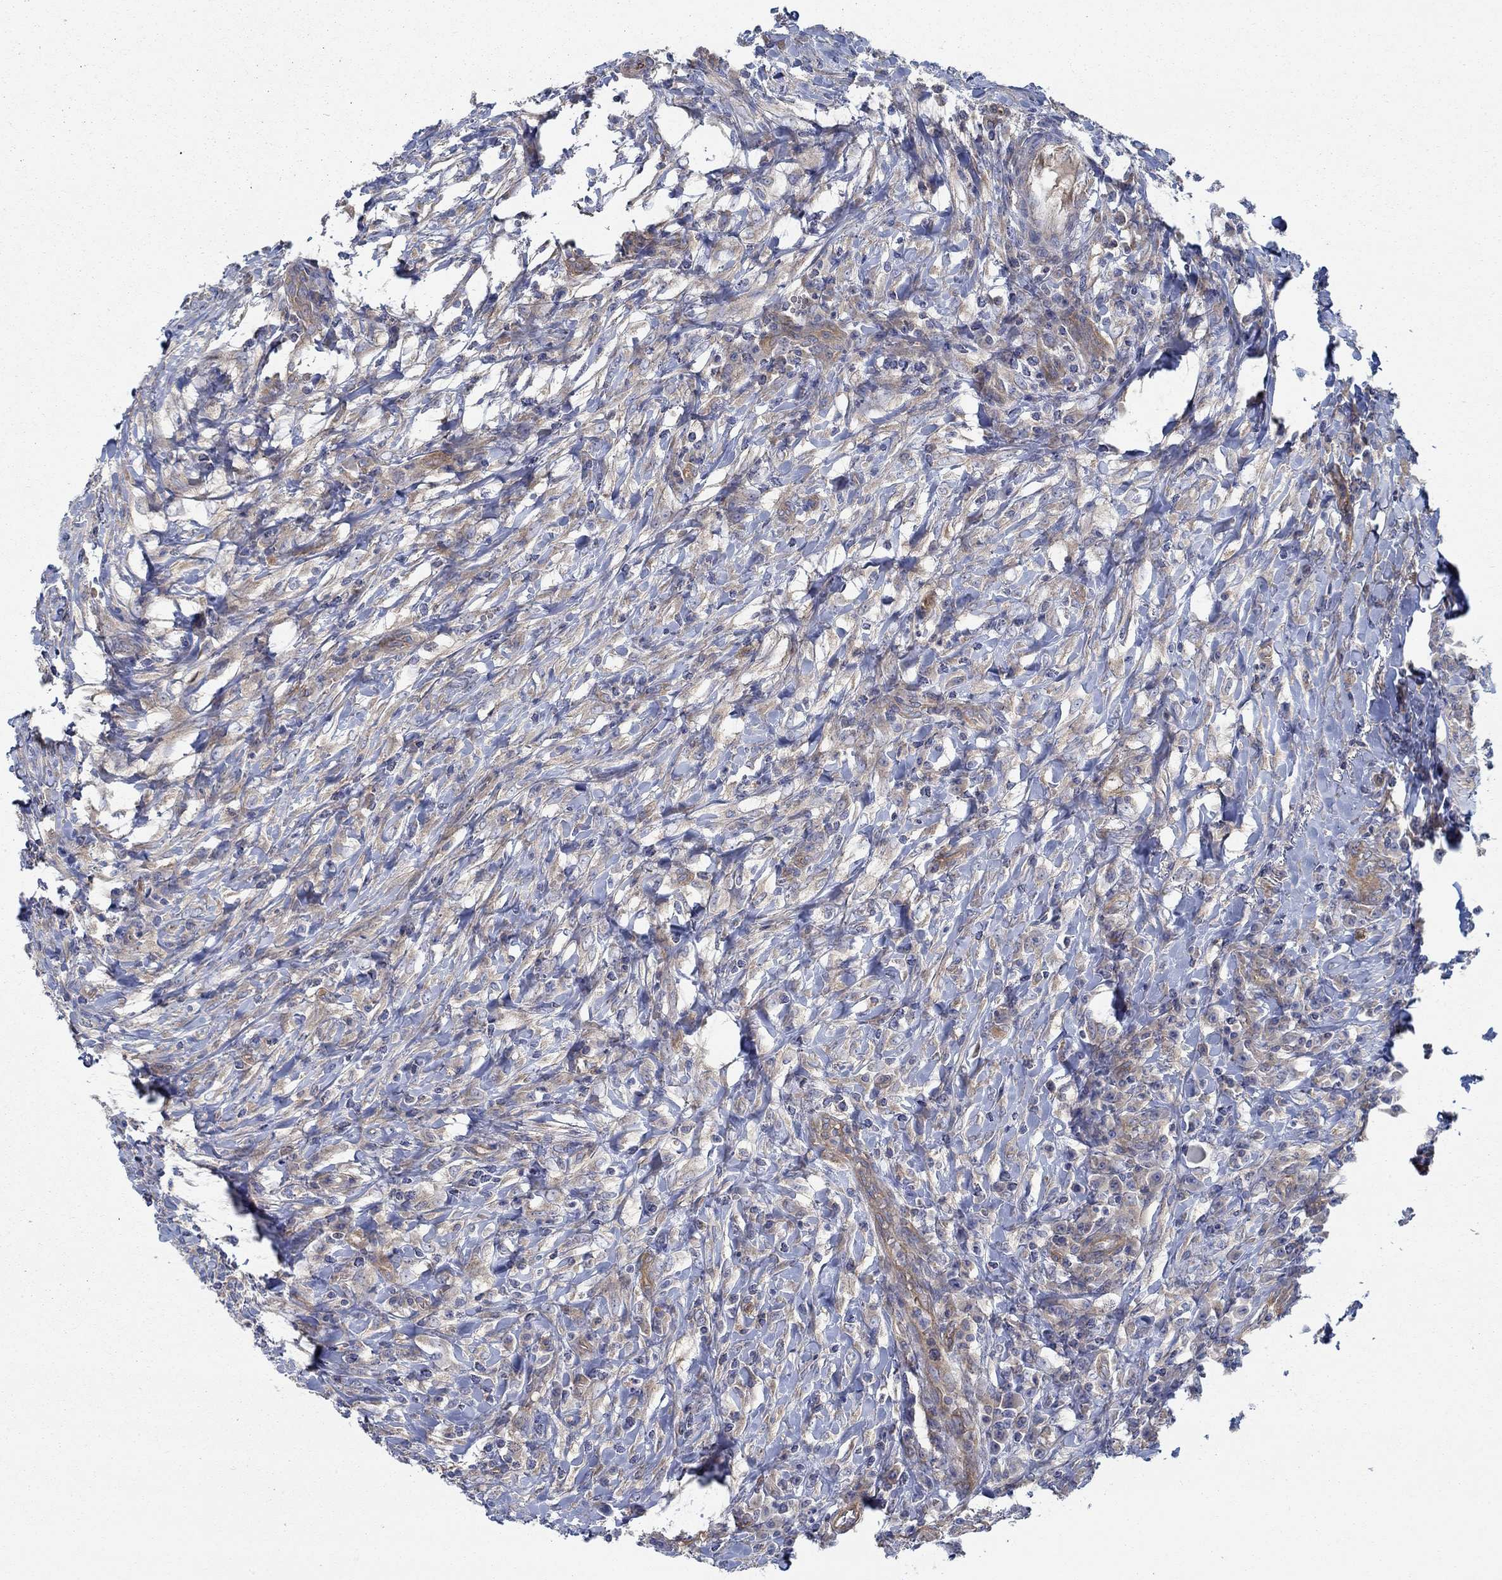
{"staining": {"intensity": "moderate", "quantity": "25%-75%", "location": "cytoplasmic/membranous"}, "tissue": "colorectal cancer", "cell_type": "Tumor cells", "image_type": "cancer", "snomed": [{"axis": "morphology", "description": "Adenocarcinoma, NOS"}, {"axis": "topography", "description": "Colon"}], "caption": "Colorectal cancer stained with immunohistochemistry (IHC) shows moderate cytoplasmic/membranous expression in about 25%-75% of tumor cells. (Brightfield microscopy of DAB IHC at high magnification).", "gene": "SPAG9", "patient": {"sex": "male", "age": 53}}